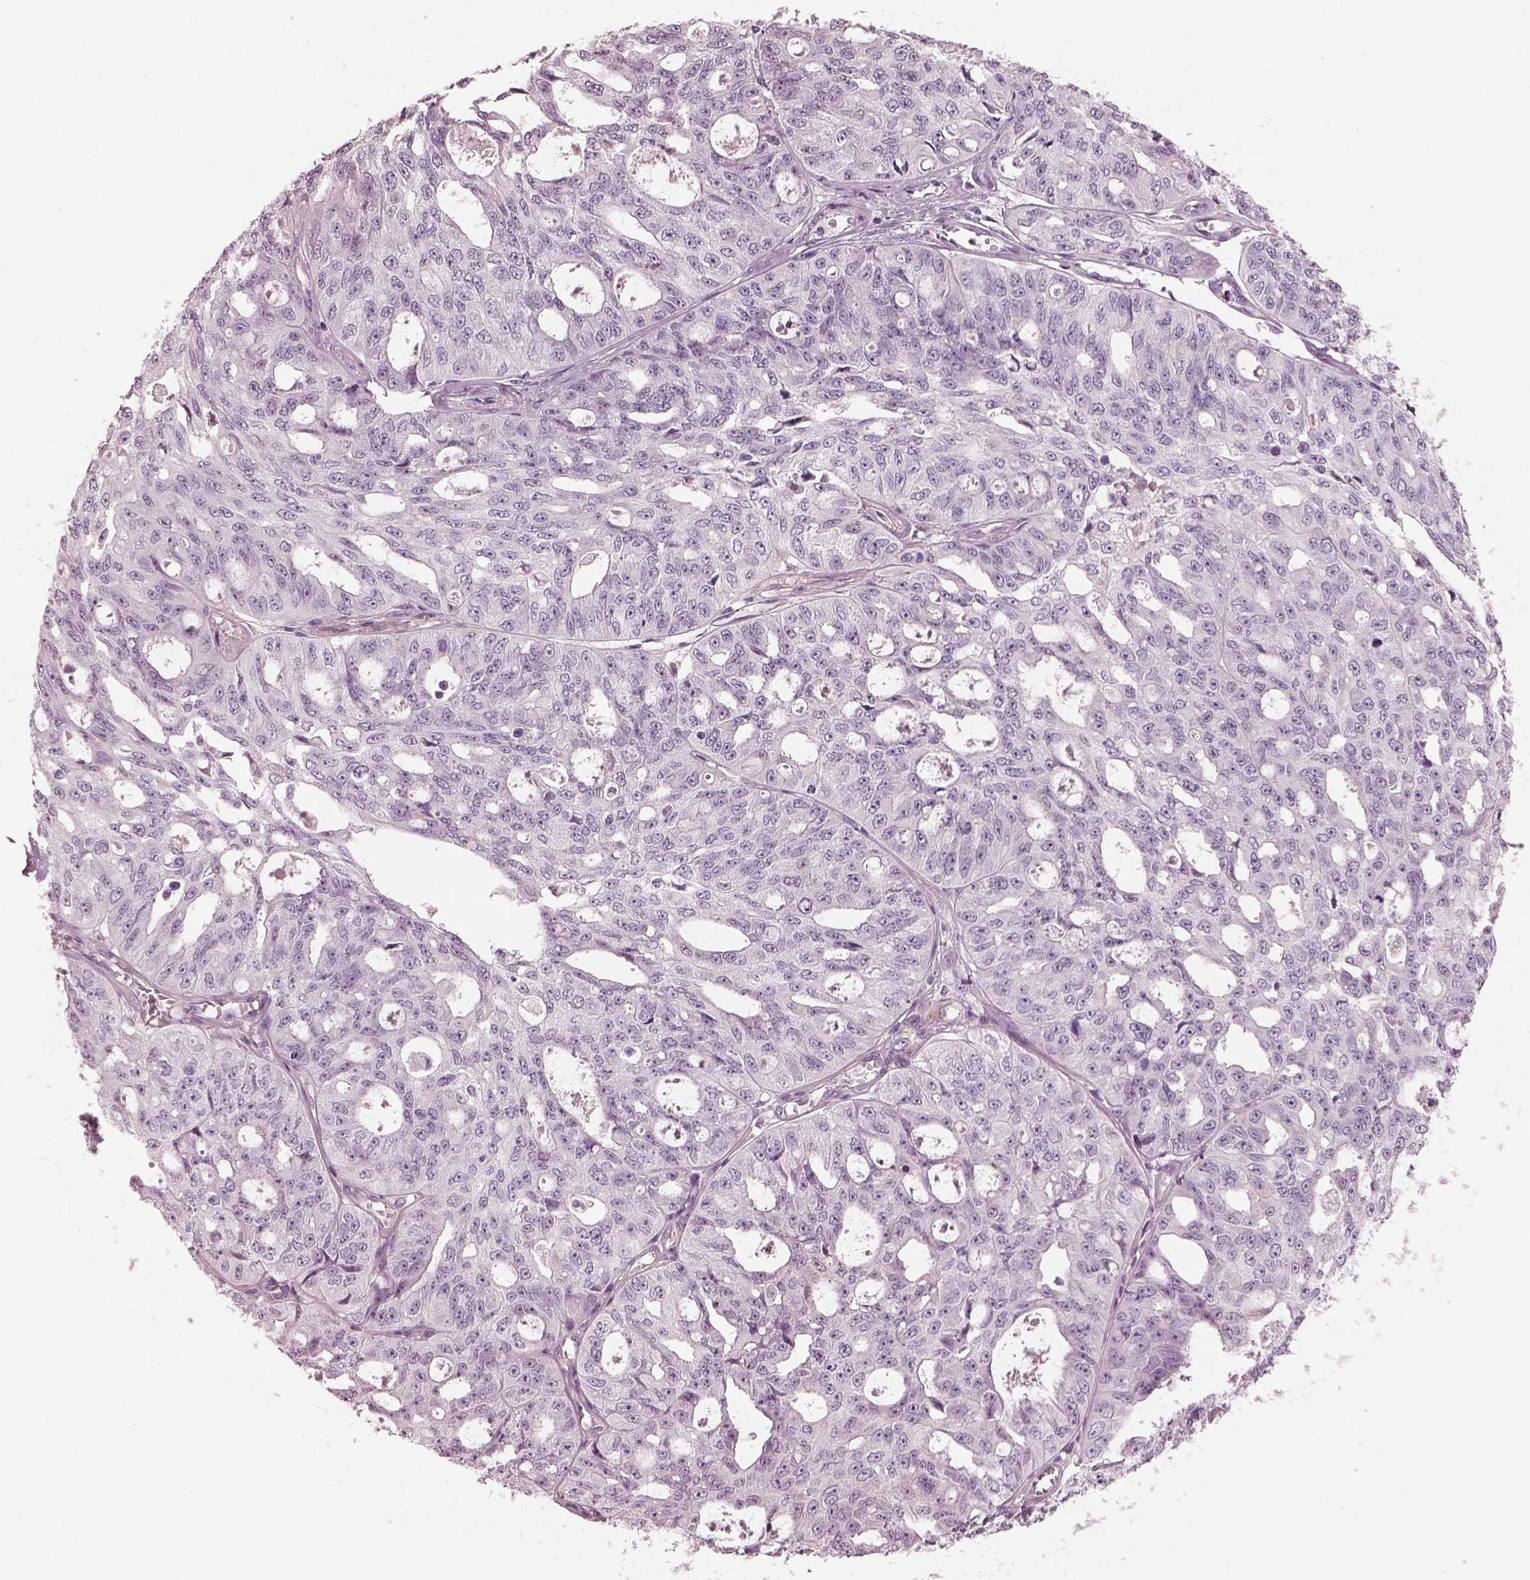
{"staining": {"intensity": "negative", "quantity": "none", "location": "none"}, "tissue": "ovarian cancer", "cell_type": "Tumor cells", "image_type": "cancer", "snomed": [{"axis": "morphology", "description": "Carcinoma, endometroid"}, {"axis": "topography", "description": "Ovary"}], "caption": "DAB (3,3'-diaminobenzidine) immunohistochemical staining of human ovarian endometroid carcinoma shows no significant expression in tumor cells. (DAB (3,3'-diaminobenzidine) IHC, high magnification).", "gene": "EIF4E1B", "patient": {"sex": "female", "age": 65}}